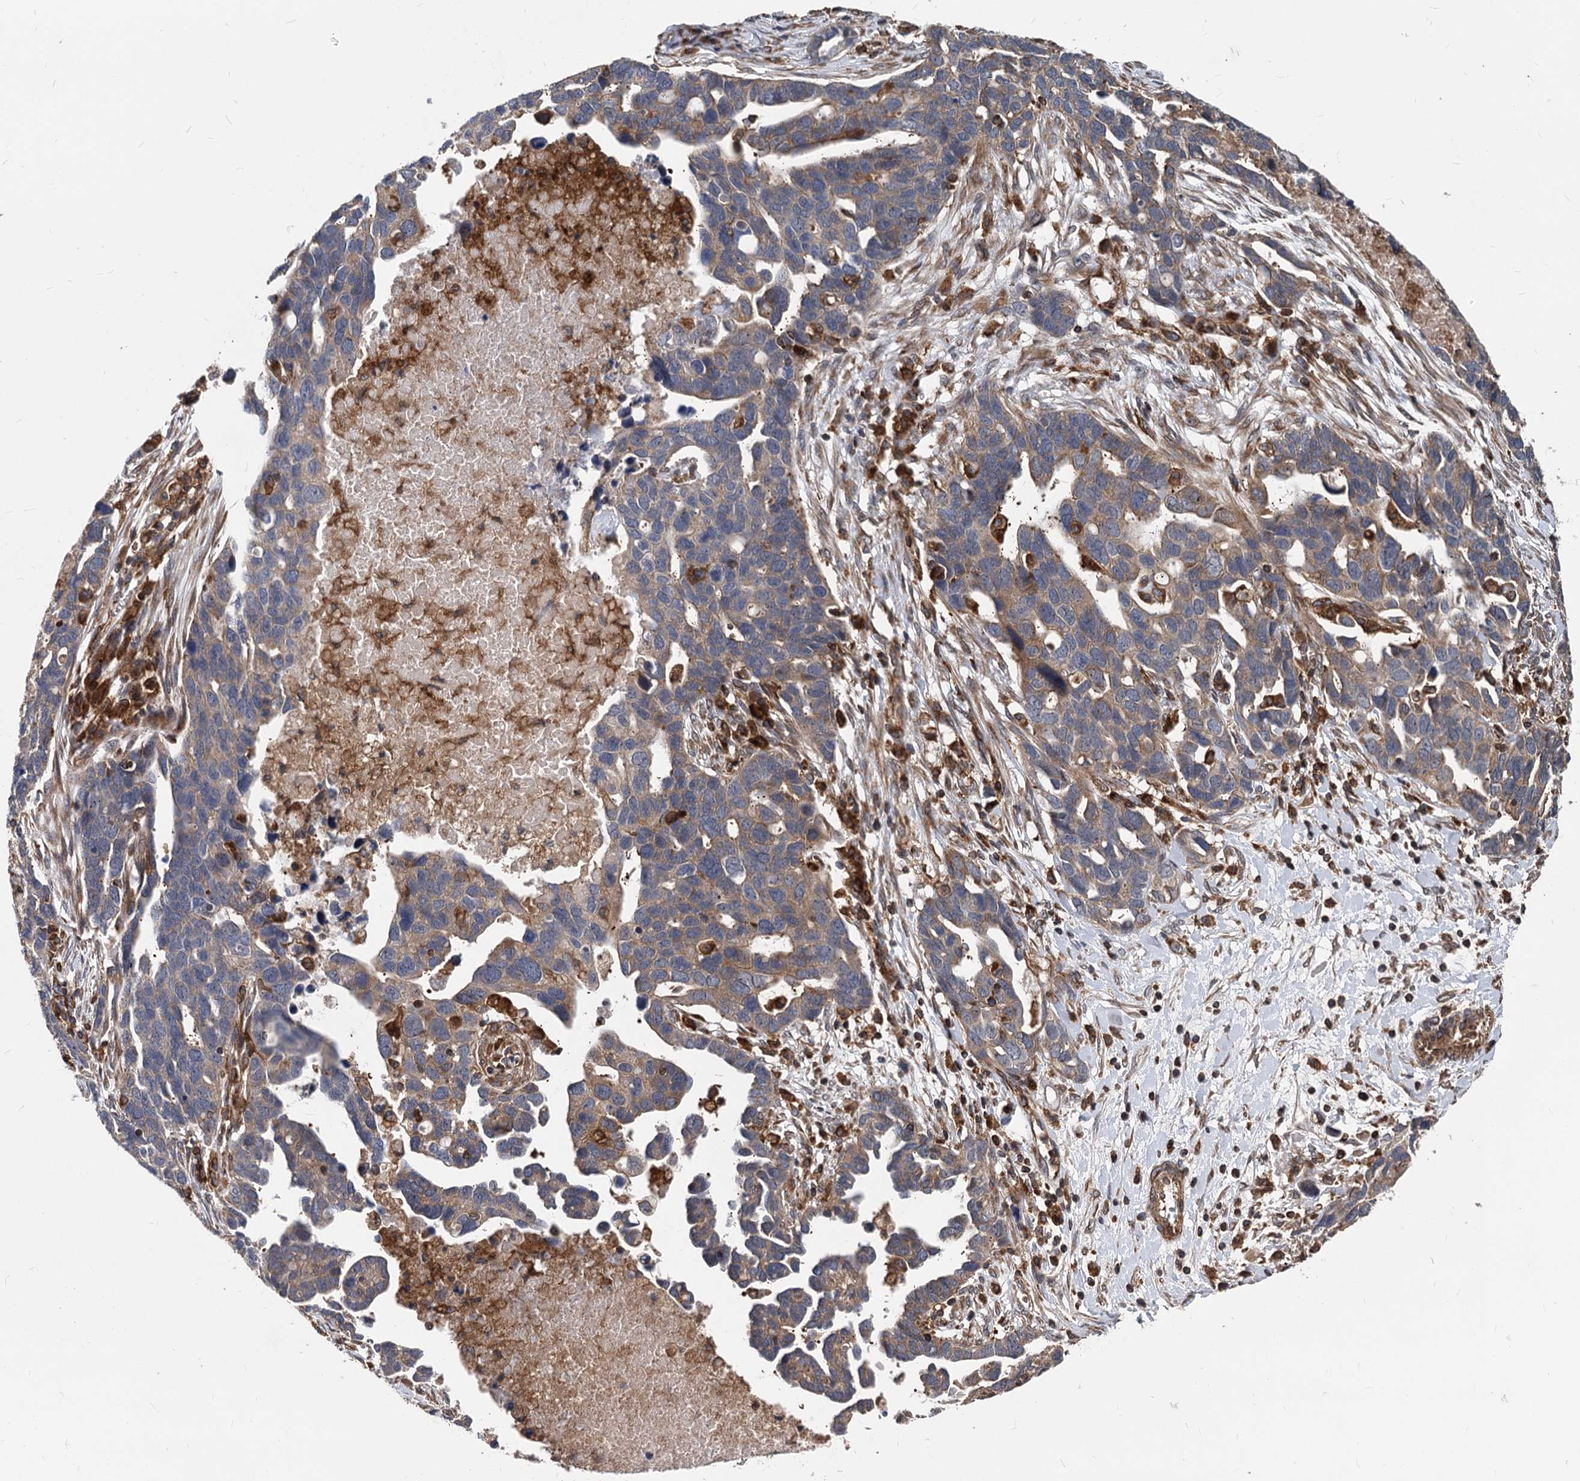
{"staining": {"intensity": "weak", "quantity": ">75%", "location": "cytoplasmic/membranous"}, "tissue": "ovarian cancer", "cell_type": "Tumor cells", "image_type": "cancer", "snomed": [{"axis": "morphology", "description": "Cystadenocarcinoma, serous, NOS"}, {"axis": "topography", "description": "Ovary"}], "caption": "Serous cystadenocarcinoma (ovarian) was stained to show a protein in brown. There is low levels of weak cytoplasmic/membranous expression in approximately >75% of tumor cells.", "gene": "STIM1", "patient": {"sex": "female", "age": 54}}